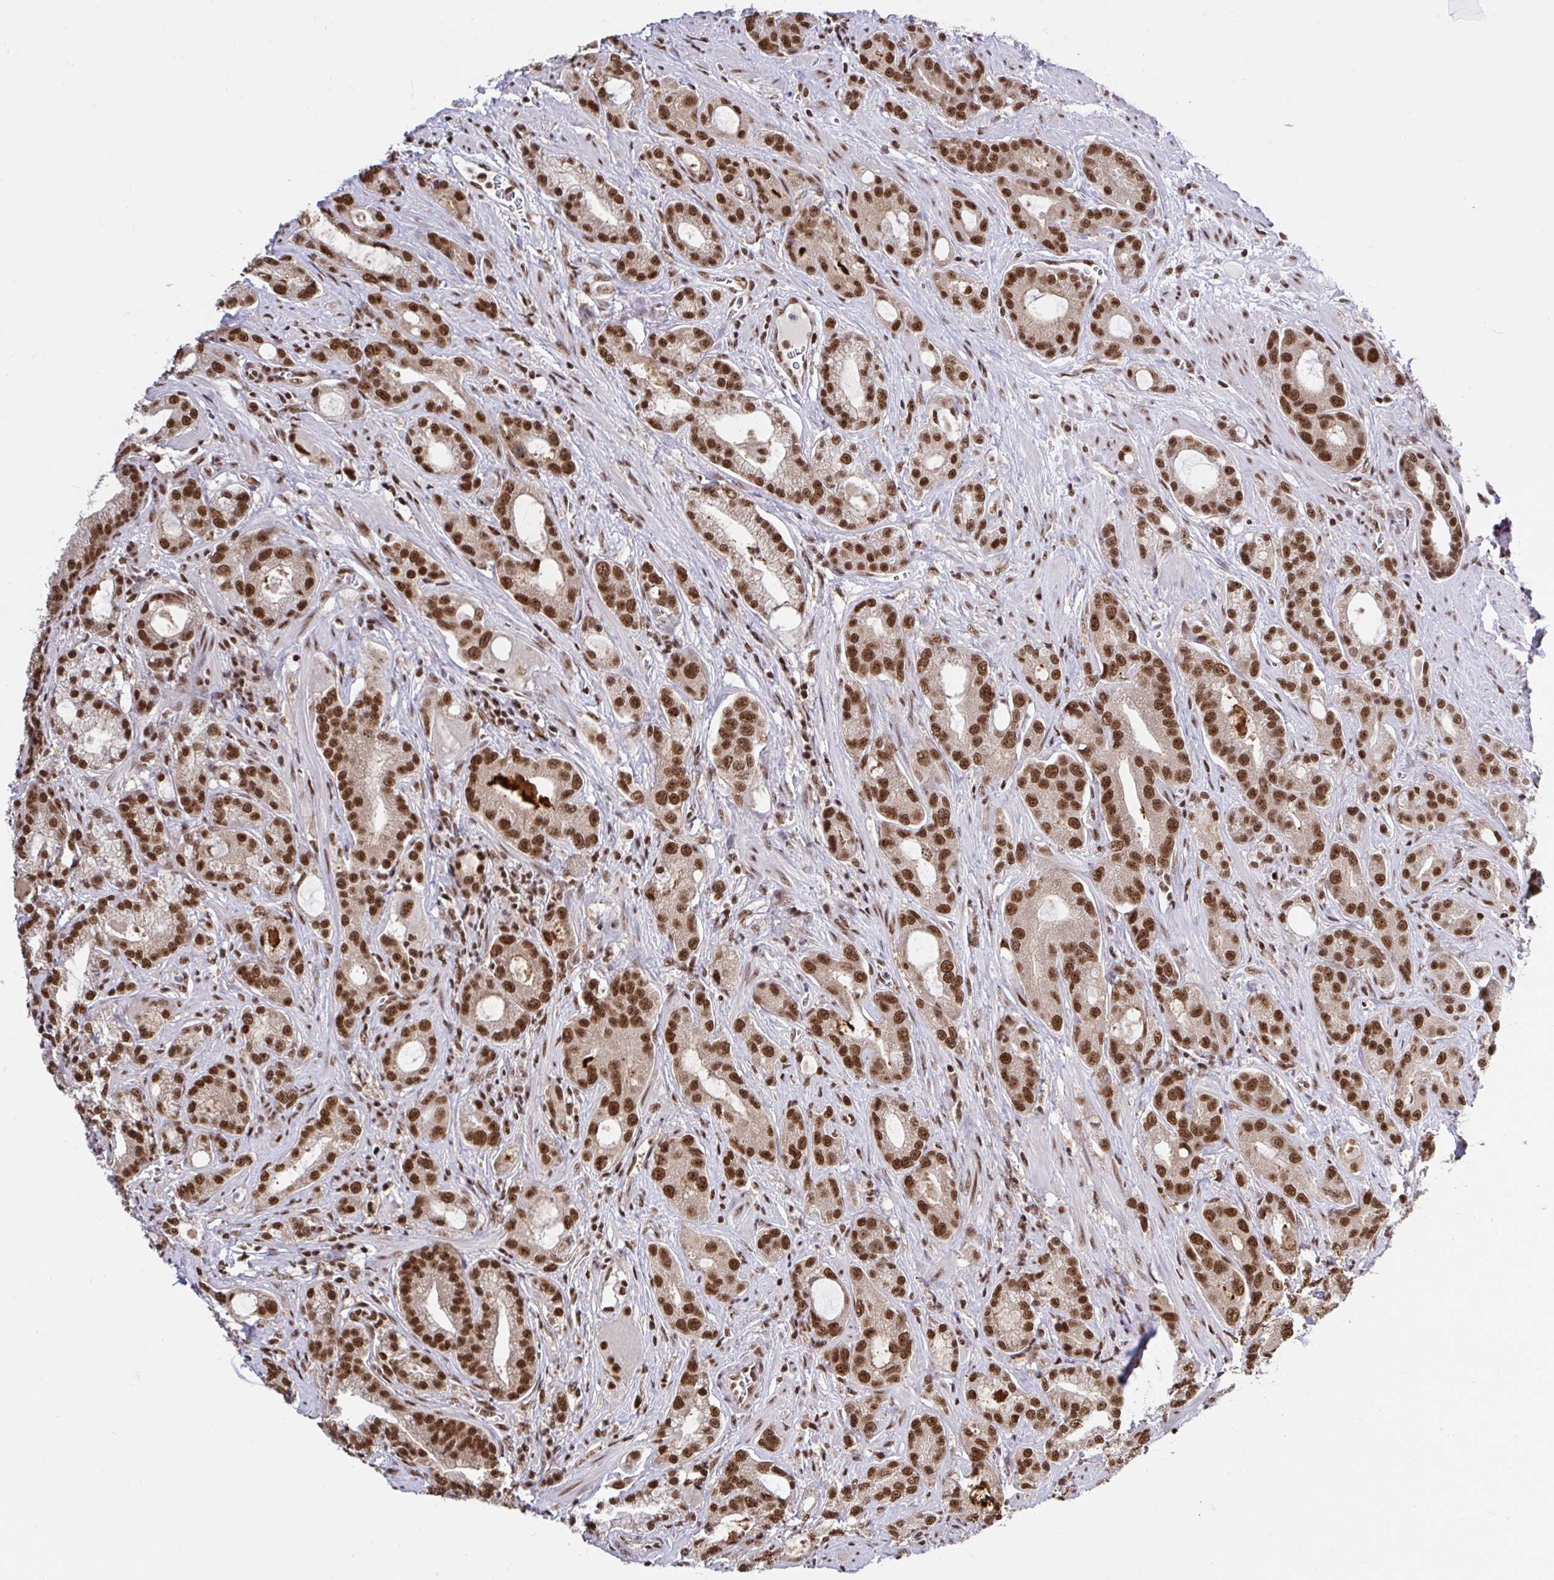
{"staining": {"intensity": "strong", "quantity": ">75%", "location": "nuclear"}, "tissue": "prostate cancer", "cell_type": "Tumor cells", "image_type": "cancer", "snomed": [{"axis": "morphology", "description": "Adenocarcinoma, High grade"}, {"axis": "topography", "description": "Prostate"}], "caption": "IHC of human adenocarcinoma (high-grade) (prostate) reveals high levels of strong nuclear expression in approximately >75% of tumor cells.", "gene": "ABCA9", "patient": {"sex": "male", "age": 65}}